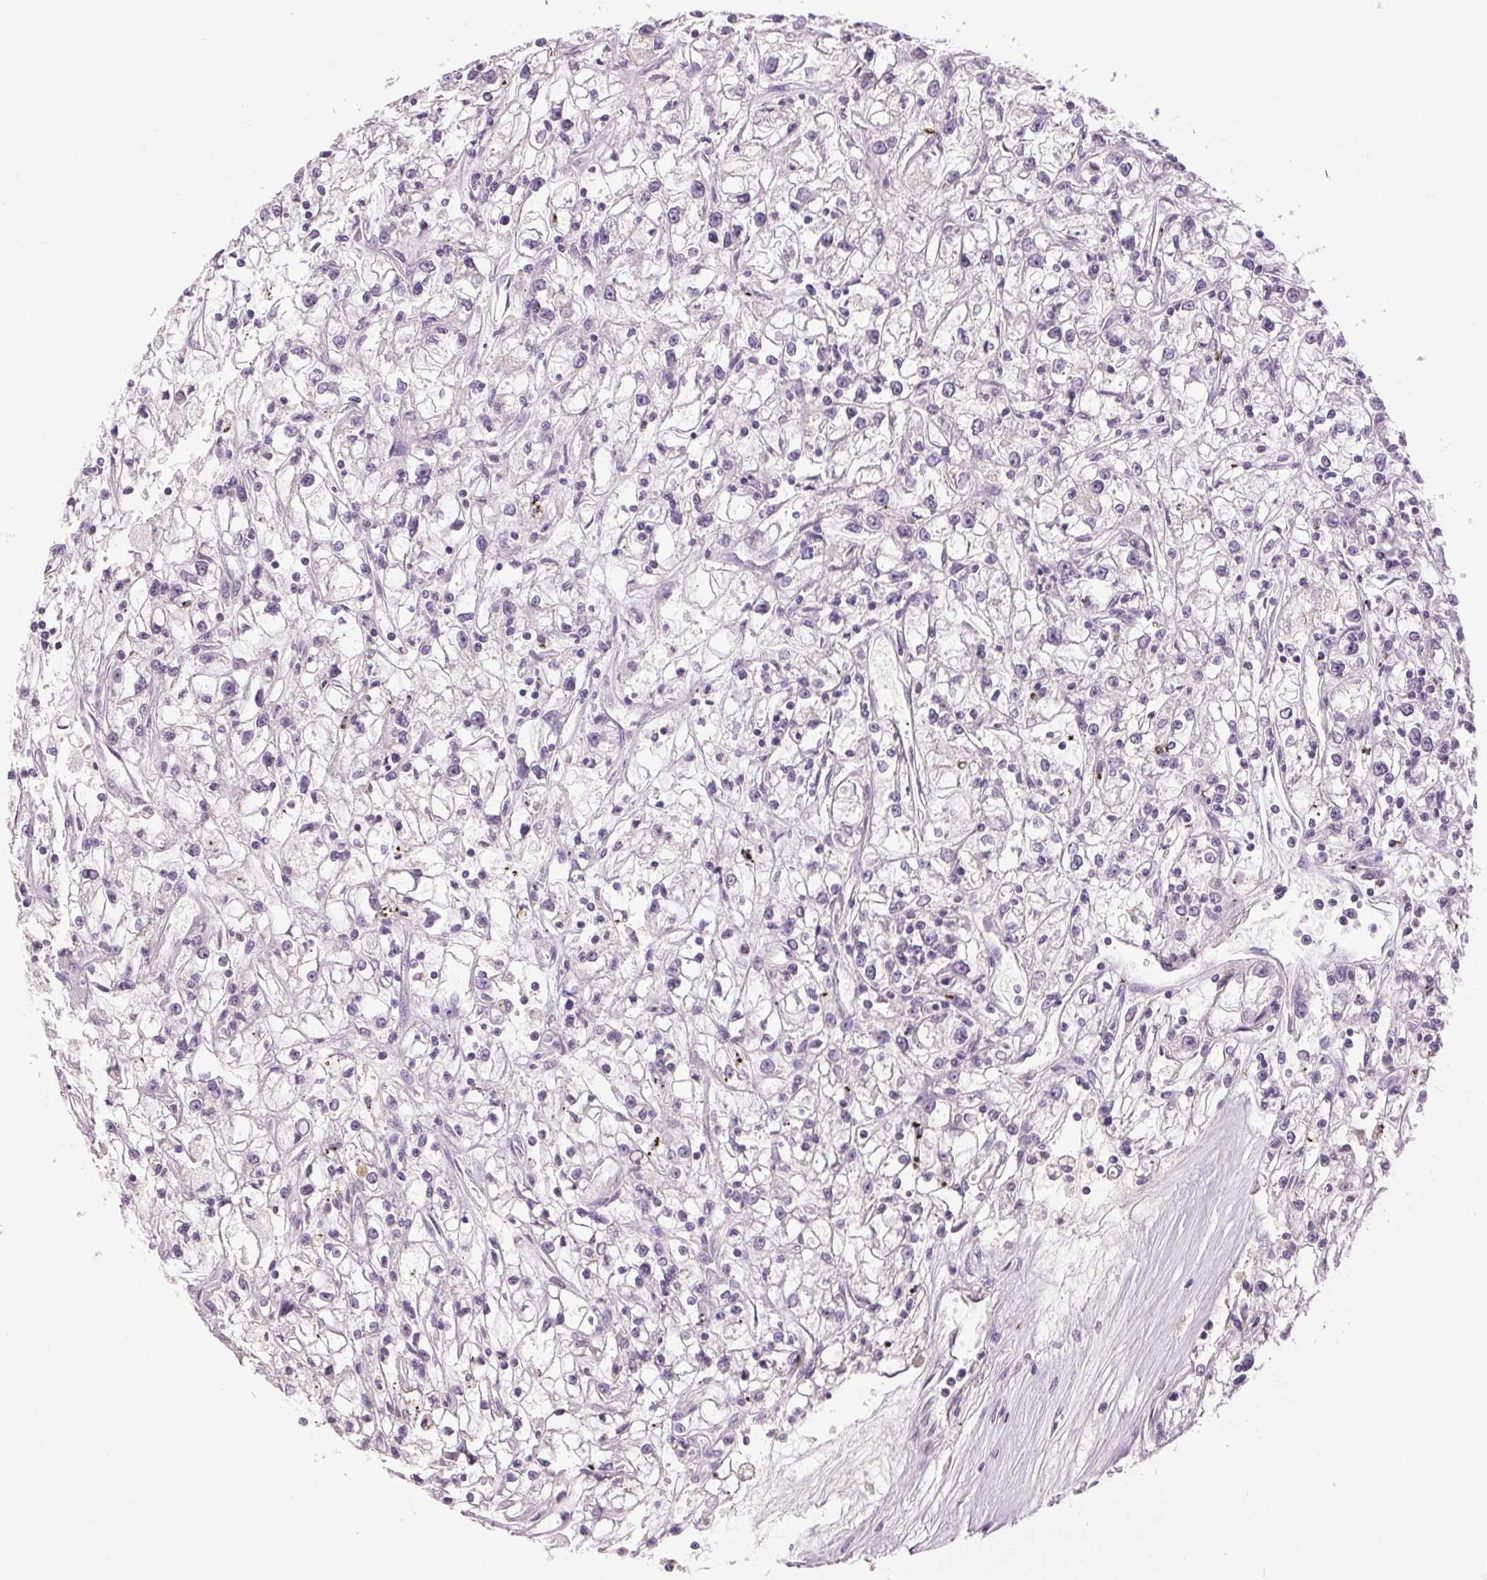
{"staining": {"intensity": "negative", "quantity": "none", "location": "none"}, "tissue": "renal cancer", "cell_type": "Tumor cells", "image_type": "cancer", "snomed": [{"axis": "morphology", "description": "Adenocarcinoma, NOS"}, {"axis": "topography", "description": "Kidney"}], "caption": "A high-resolution histopathology image shows immunohistochemistry (IHC) staining of renal cancer (adenocarcinoma), which exhibits no significant expression in tumor cells.", "gene": "FXYD4", "patient": {"sex": "female", "age": 59}}